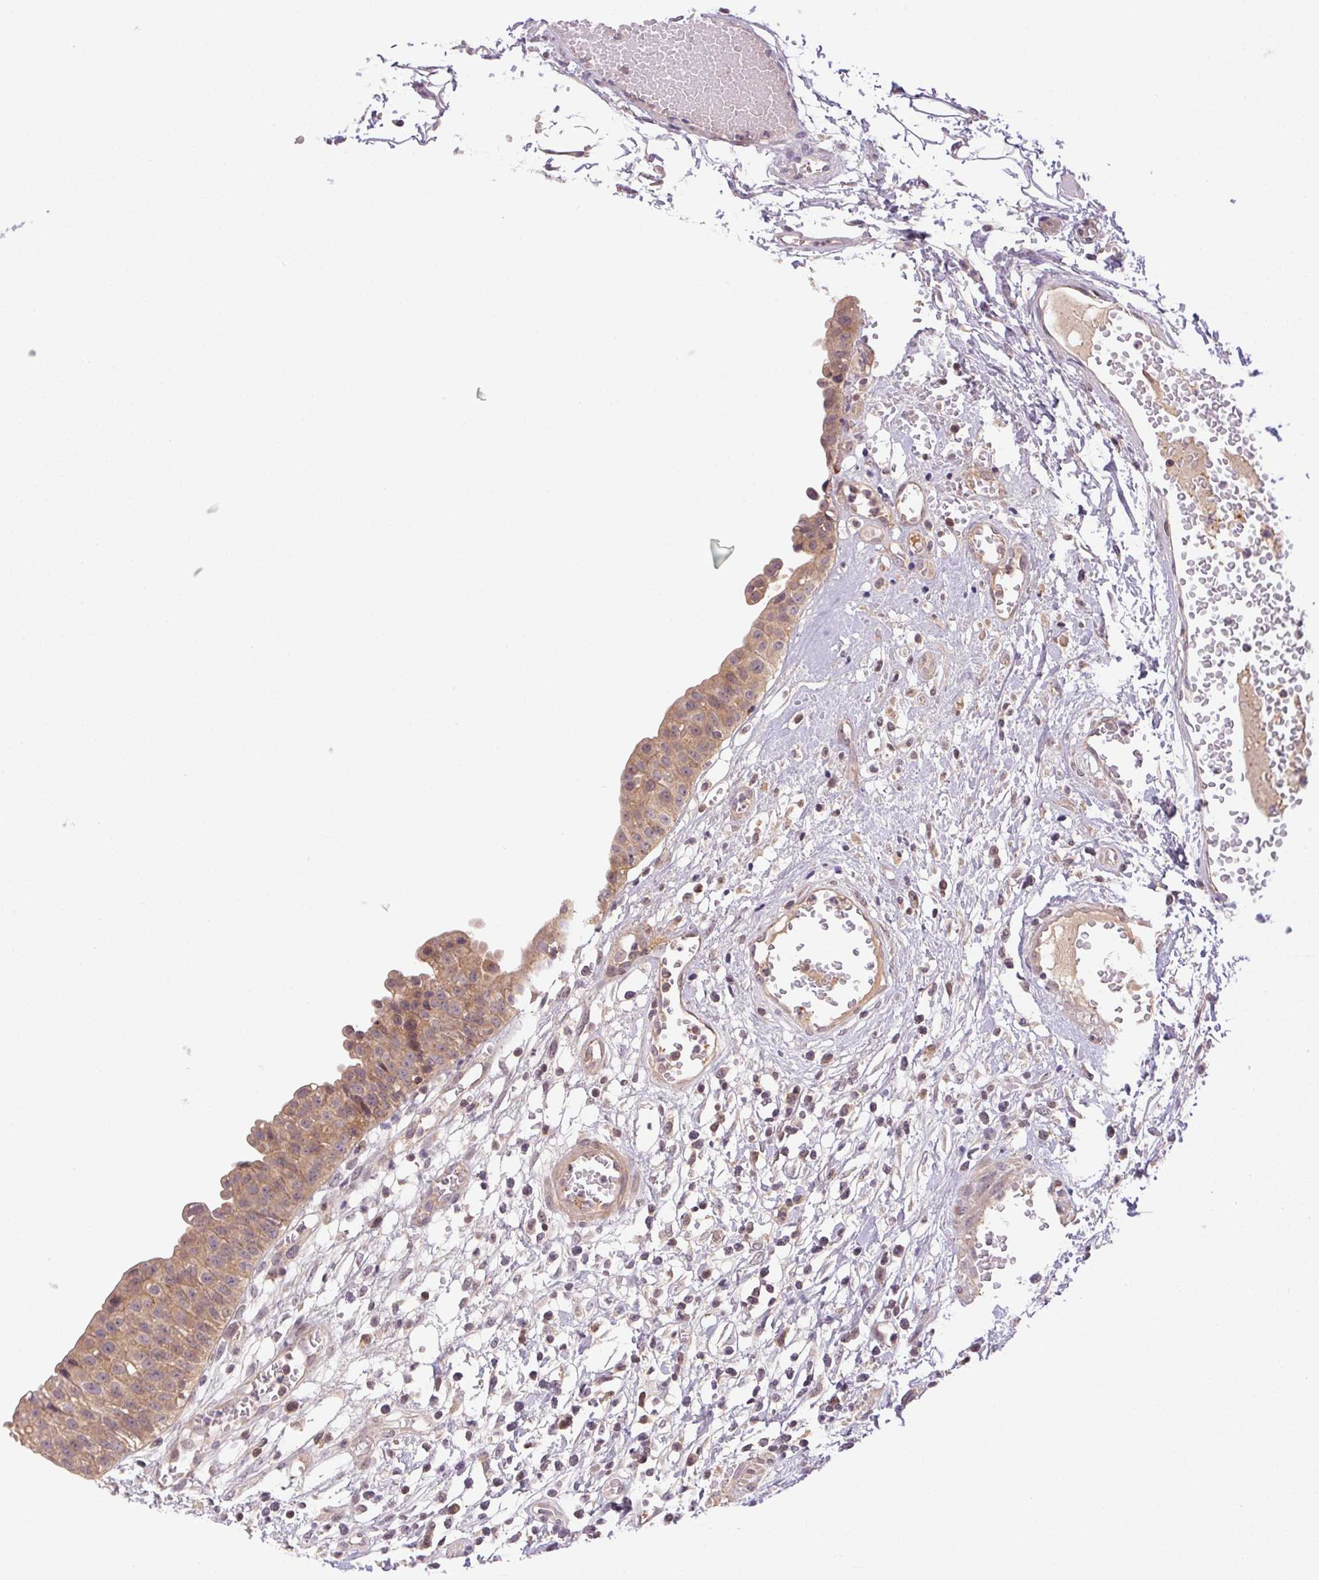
{"staining": {"intensity": "moderate", "quantity": ">75%", "location": "cytoplasmic/membranous"}, "tissue": "urinary bladder", "cell_type": "Urothelial cells", "image_type": "normal", "snomed": [{"axis": "morphology", "description": "Normal tissue, NOS"}, {"axis": "topography", "description": "Urinary bladder"}], "caption": "This micrograph exhibits unremarkable urinary bladder stained with immunohistochemistry (IHC) to label a protein in brown. The cytoplasmic/membranous of urothelial cells show moderate positivity for the protein. Nuclei are counter-stained blue.", "gene": "BNIP5", "patient": {"sex": "male", "age": 64}}